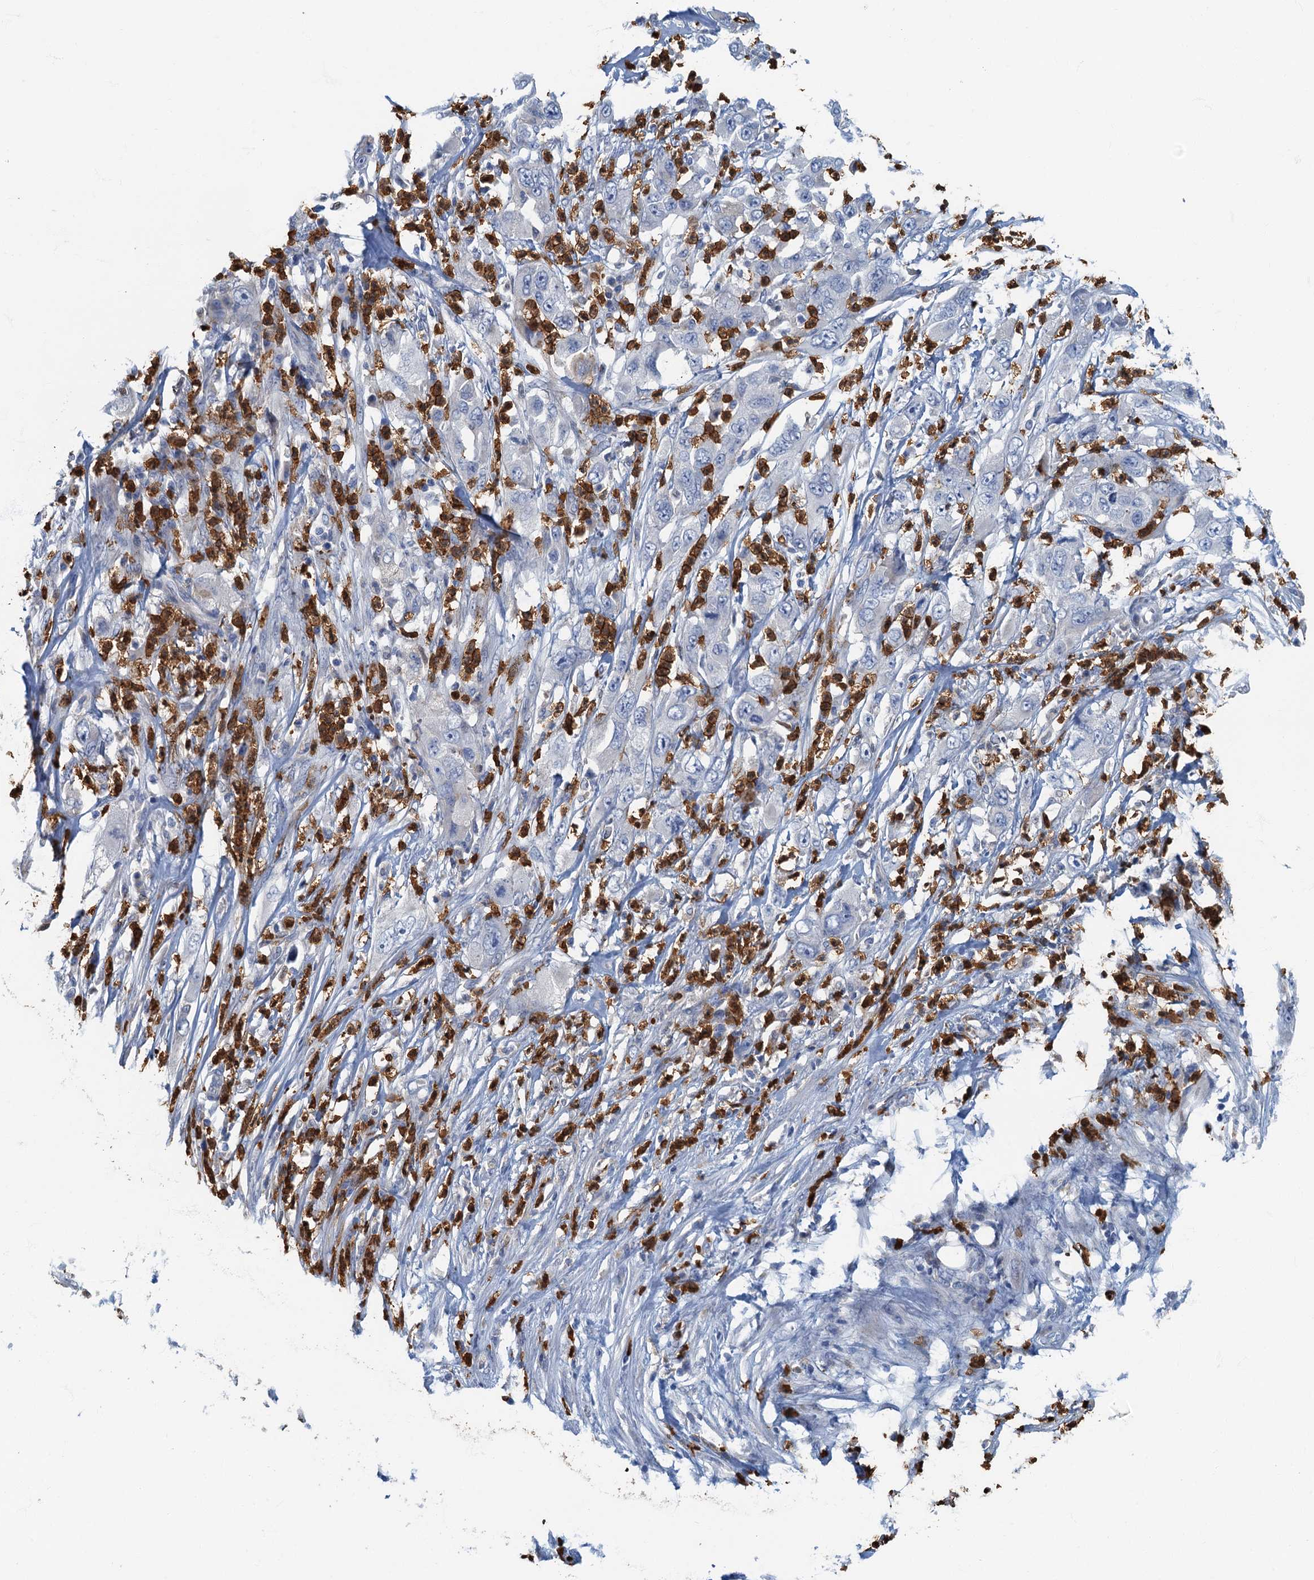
{"staining": {"intensity": "negative", "quantity": "none", "location": "none"}, "tissue": "pancreatic cancer", "cell_type": "Tumor cells", "image_type": "cancer", "snomed": [{"axis": "morphology", "description": "Adenocarcinoma, NOS"}, {"axis": "topography", "description": "Pancreas"}], "caption": "The micrograph reveals no significant expression in tumor cells of adenocarcinoma (pancreatic).", "gene": "ANKDD1A", "patient": {"sex": "female", "age": 78}}